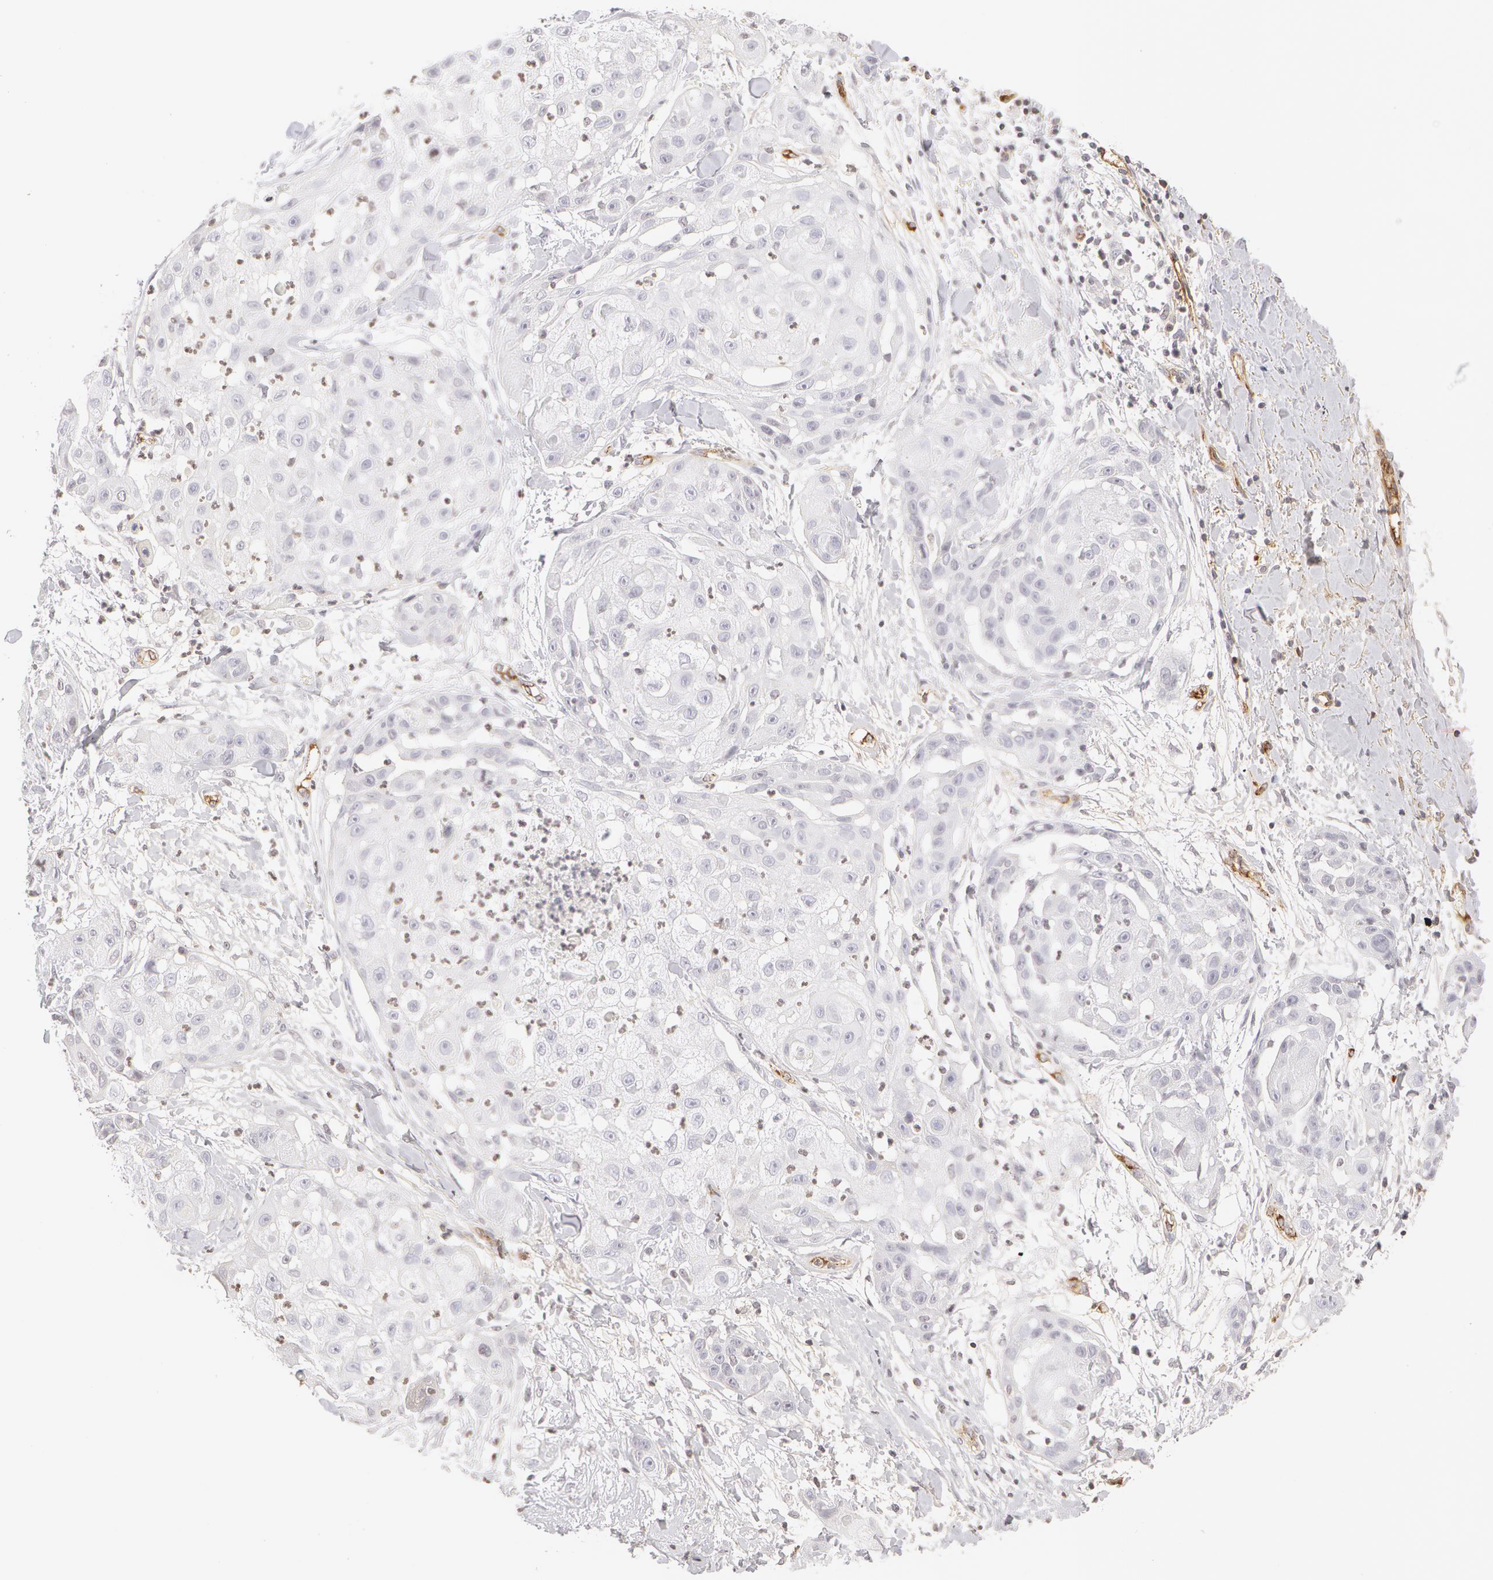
{"staining": {"intensity": "negative", "quantity": "none", "location": "none"}, "tissue": "skin cancer", "cell_type": "Tumor cells", "image_type": "cancer", "snomed": [{"axis": "morphology", "description": "Squamous cell carcinoma, NOS"}, {"axis": "topography", "description": "Skin"}], "caption": "IHC photomicrograph of skin squamous cell carcinoma stained for a protein (brown), which demonstrates no positivity in tumor cells.", "gene": "VWF", "patient": {"sex": "female", "age": 57}}